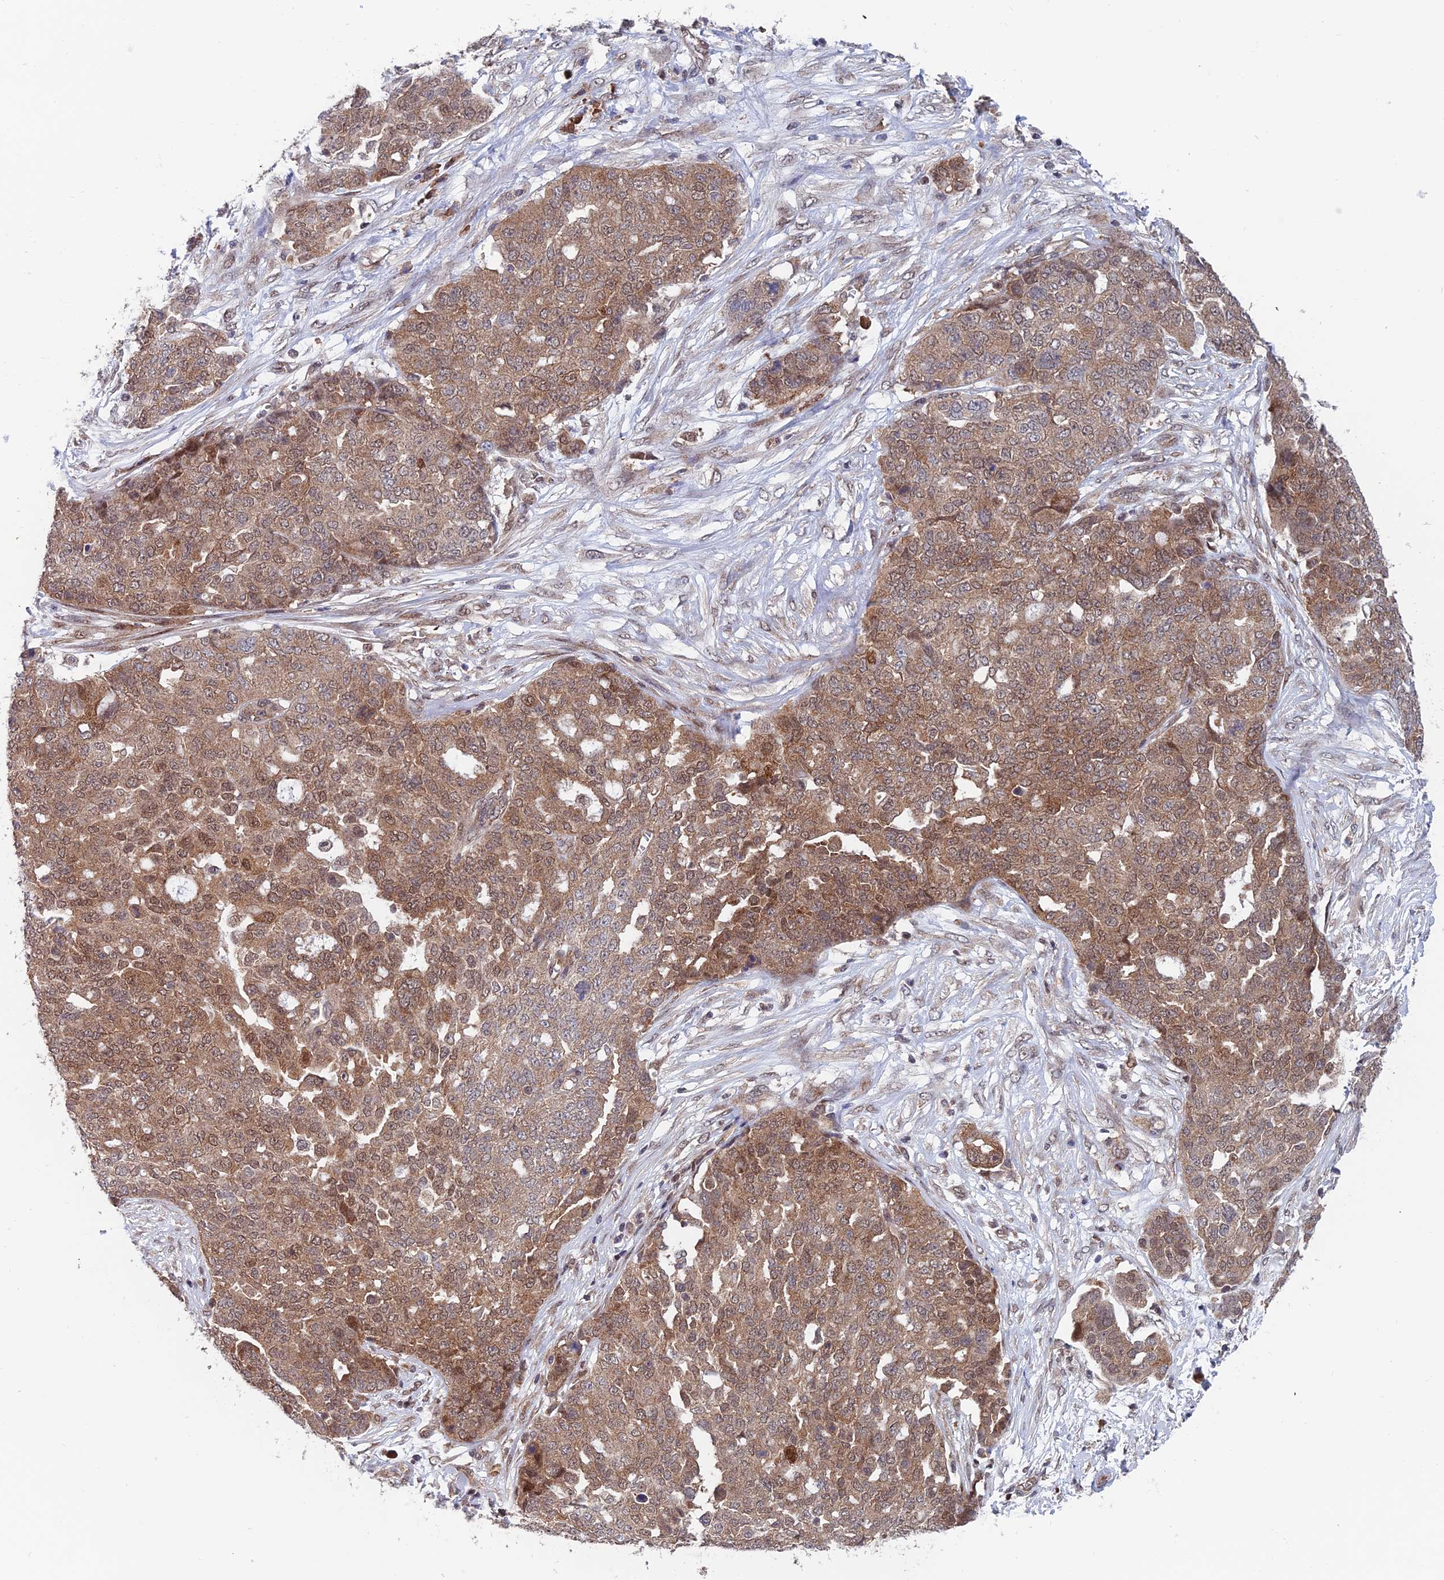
{"staining": {"intensity": "moderate", "quantity": ">75%", "location": "cytoplasmic/membranous,nuclear"}, "tissue": "ovarian cancer", "cell_type": "Tumor cells", "image_type": "cancer", "snomed": [{"axis": "morphology", "description": "Cystadenocarcinoma, serous, NOS"}, {"axis": "topography", "description": "Soft tissue"}, {"axis": "topography", "description": "Ovary"}], "caption": "A high-resolution histopathology image shows IHC staining of ovarian serous cystadenocarcinoma, which reveals moderate cytoplasmic/membranous and nuclear expression in about >75% of tumor cells.", "gene": "IGBP1", "patient": {"sex": "female", "age": 57}}